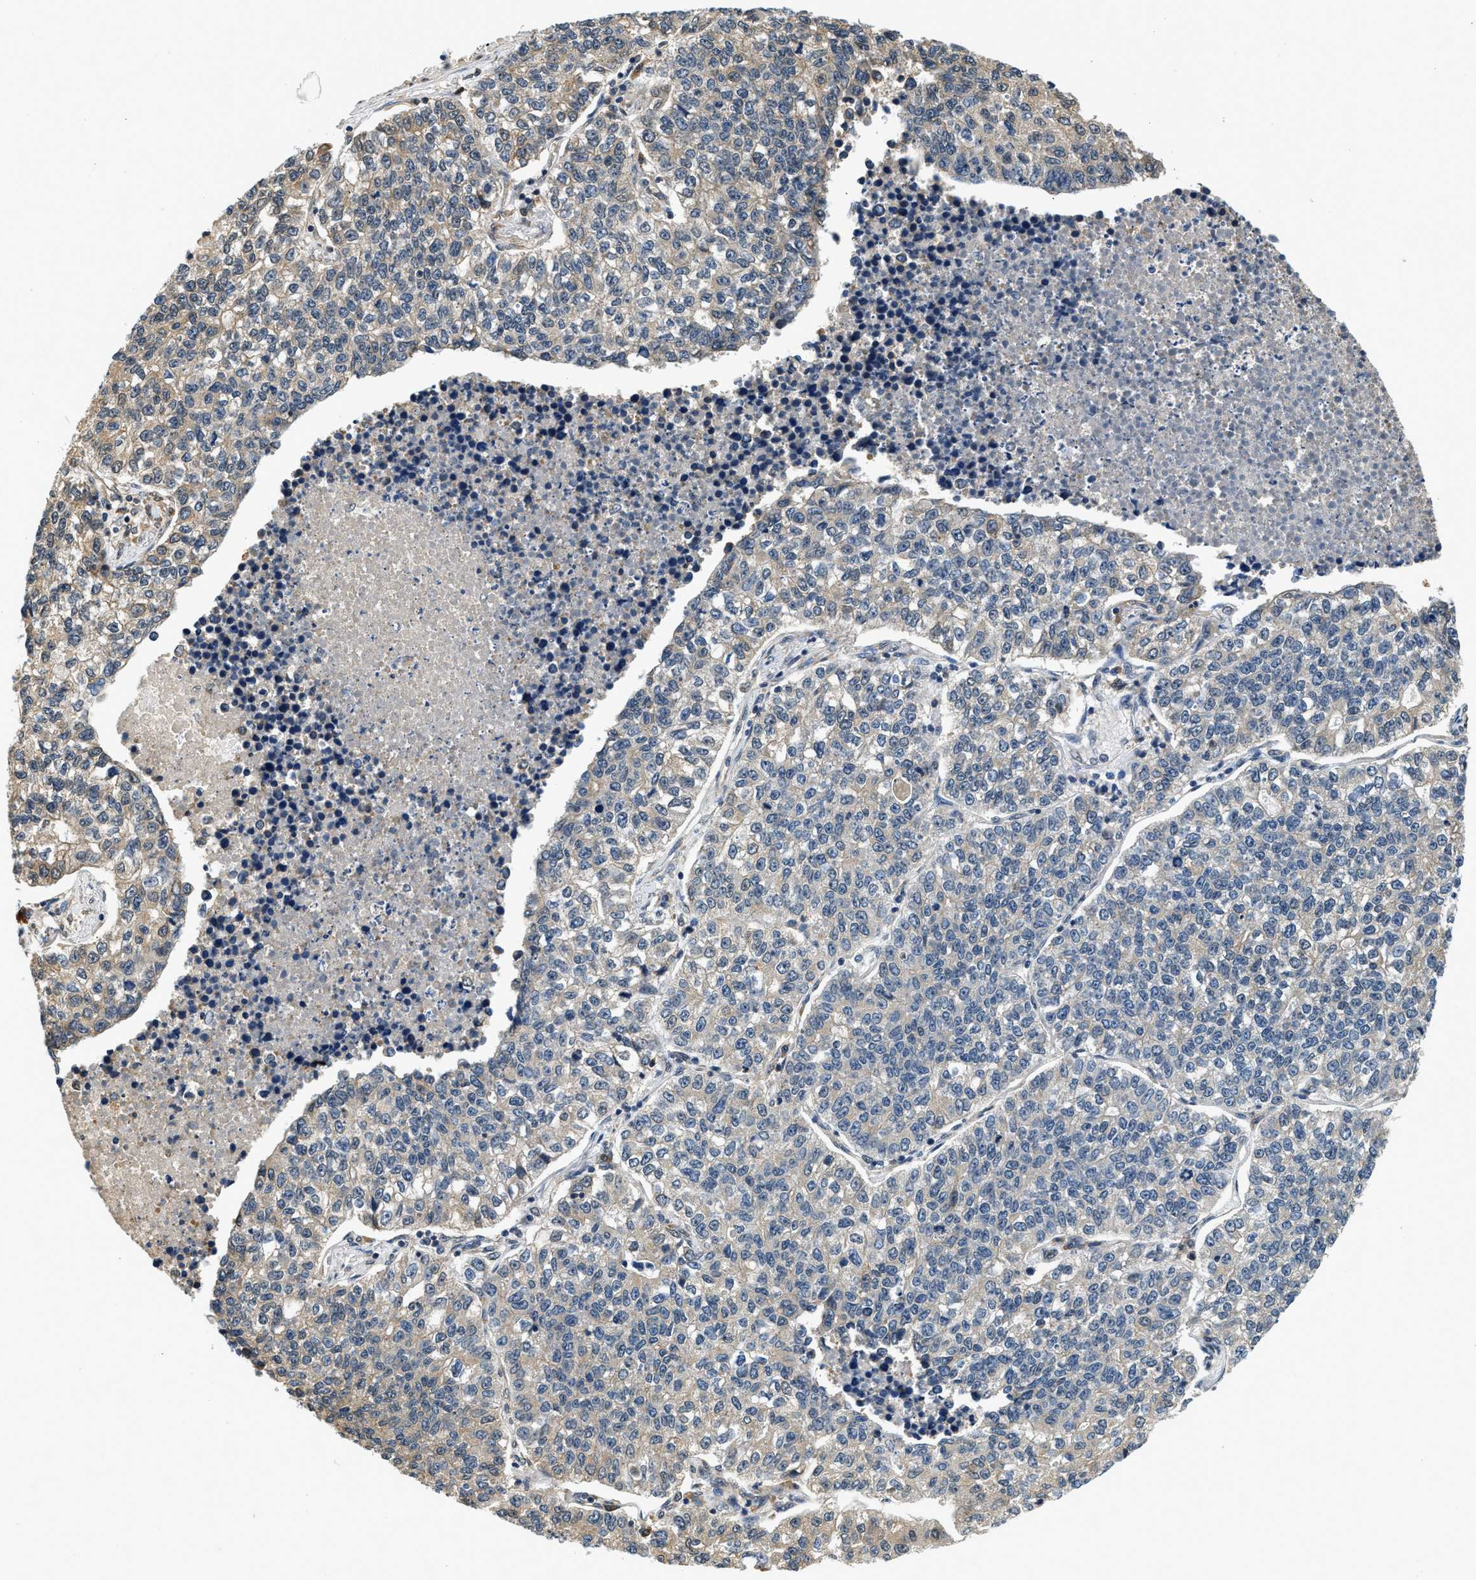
{"staining": {"intensity": "weak", "quantity": "<25%", "location": "cytoplasmic/membranous"}, "tissue": "lung cancer", "cell_type": "Tumor cells", "image_type": "cancer", "snomed": [{"axis": "morphology", "description": "Adenocarcinoma, NOS"}, {"axis": "topography", "description": "Lung"}], "caption": "Immunohistochemical staining of human lung adenocarcinoma reveals no significant expression in tumor cells. The staining was performed using DAB (3,3'-diaminobenzidine) to visualize the protein expression in brown, while the nuclei were stained in blue with hematoxylin (Magnification: 20x).", "gene": "BCL7C", "patient": {"sex": "male", "age": 49}}